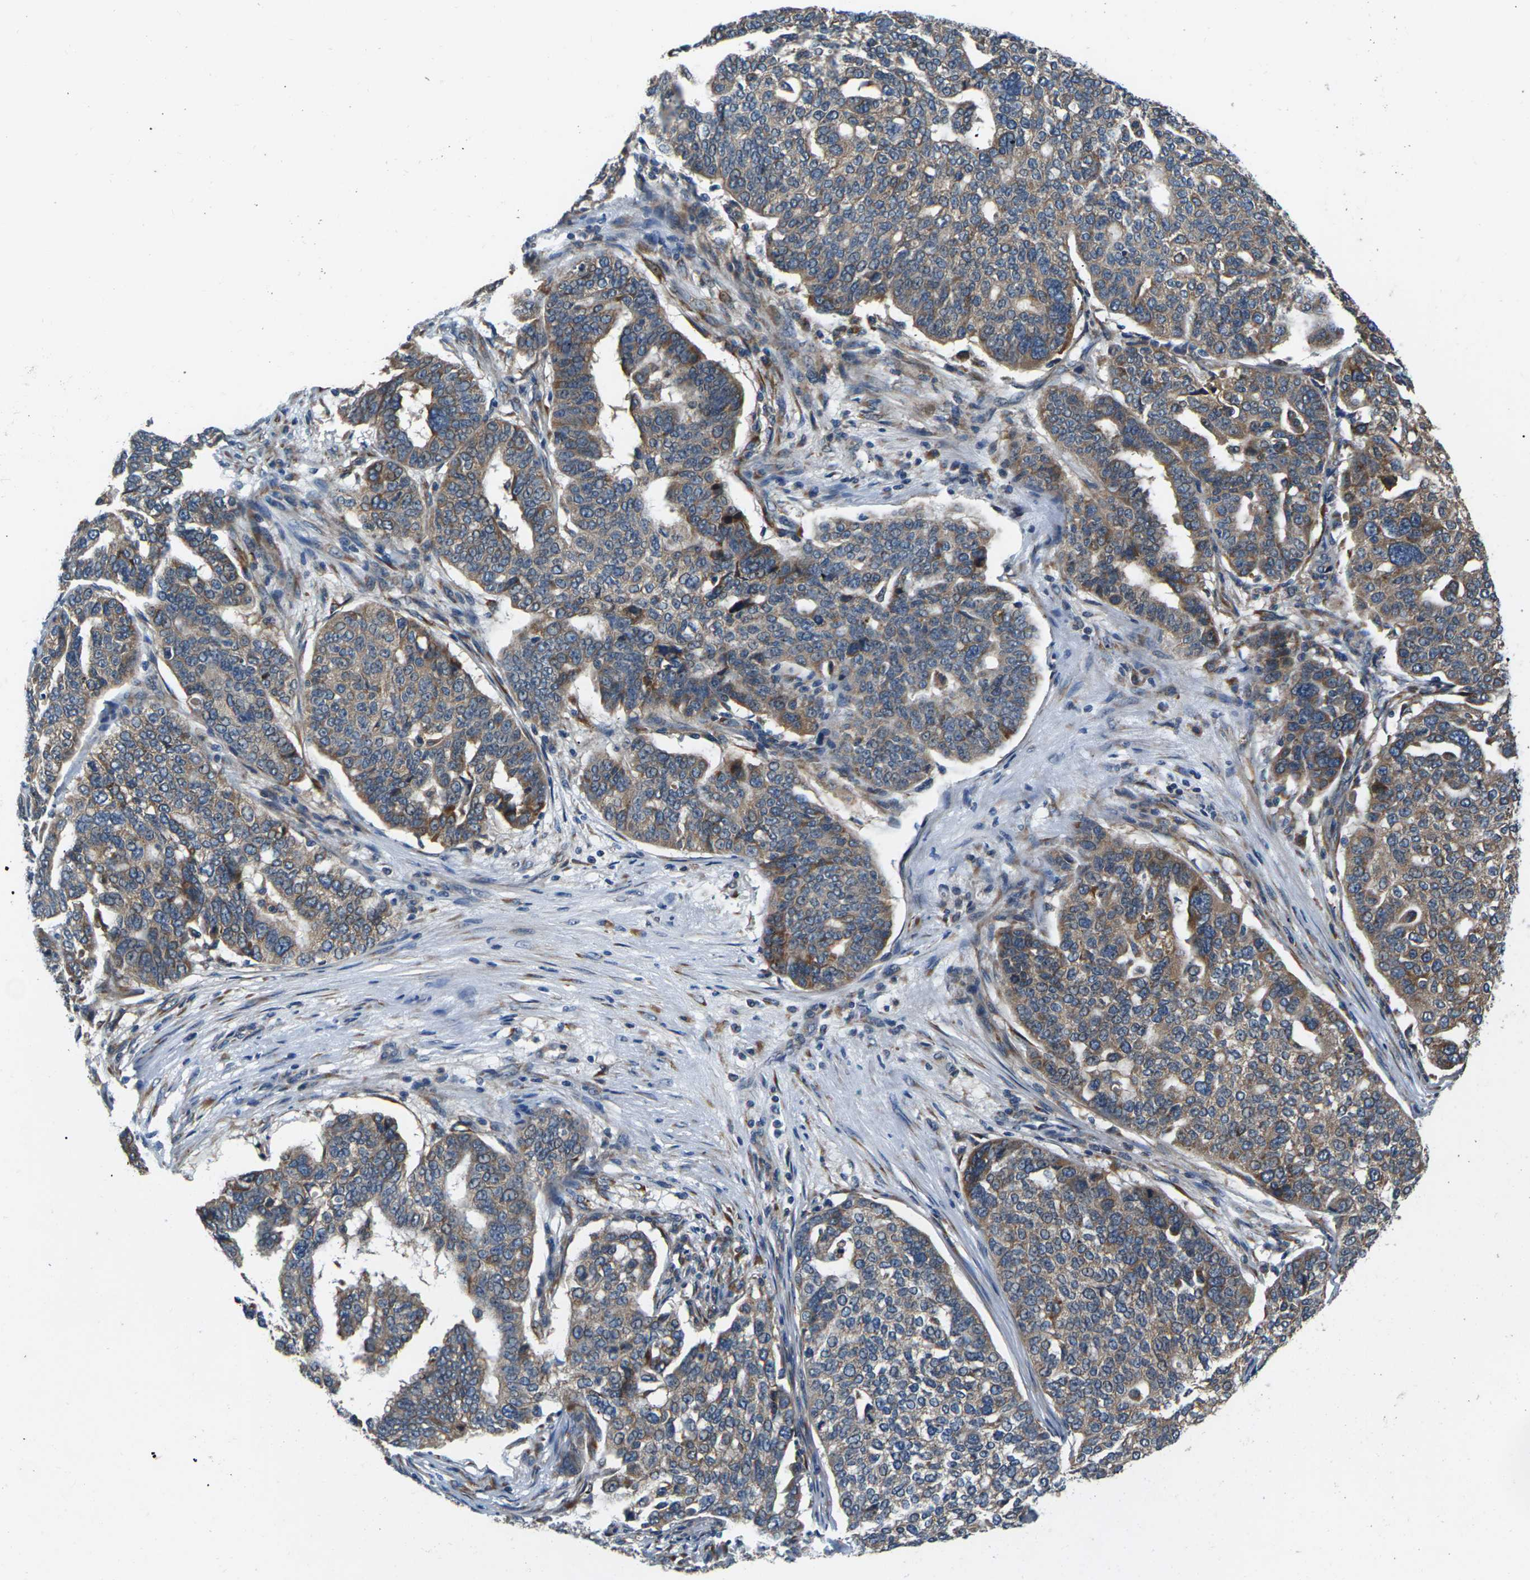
{"staining": {"intensity": "moderate", "quantity": ">75%", "location": "cytoplasmic/membranous"}, "tissue": "ovarian cancer", "cell_type": "Tumor cells", "image_type": "cancer", "snomed": [{"axis": "morphology", "description": "Cystadenocarcinoma, serous, NOS"}, {"axis": "topography", "description": "Ovary"}], "caption": "Ovarian serous cystadenocarcinoma stained with DAB (3,3'-diaminobenzidine) IHC displays medium levels of moderate cytoplasmic/membranous expression in approximately >75% of tumor cells.", "gene": "GABRP", "patient": {"sex": "female", "age": 59}}